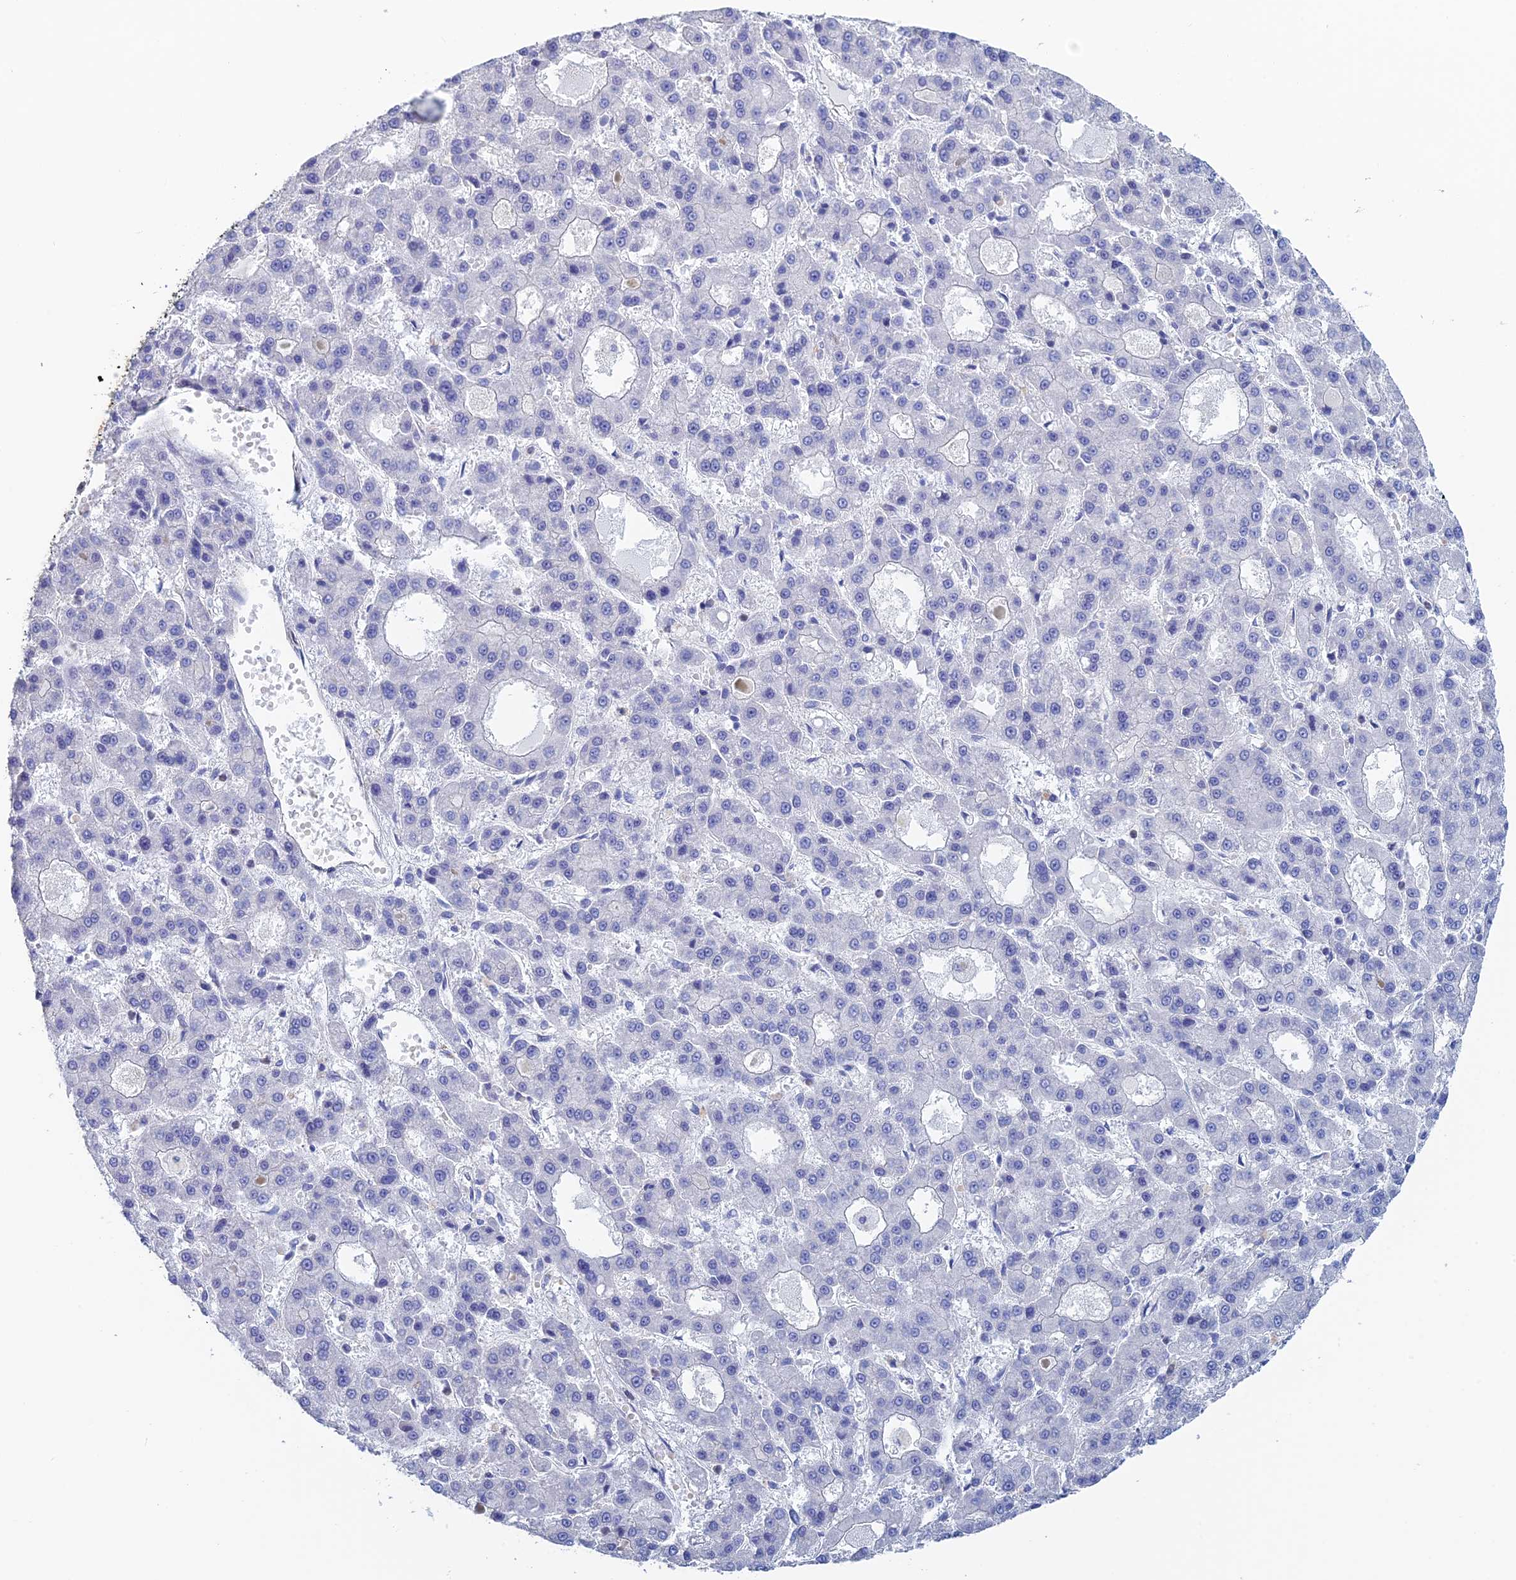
{"staining": {"intensity": "negative", "quantity": "none", "location": "none"}, "tissue": "liver cancer", "cell_type": "Tumor cells", "image_type": "cancer", "snomed": [{"axis": "morphology", "description": "Carcinoma, Hepatocellular, NOS"}, {"axis": "topography", "description": "Liver"}], "caption": "There is no significant expression in tumor cells of hepatocellular carcinoma (liver).", "gene": "PCDHA8", "patient": {"sex": "male", "age": 70}}